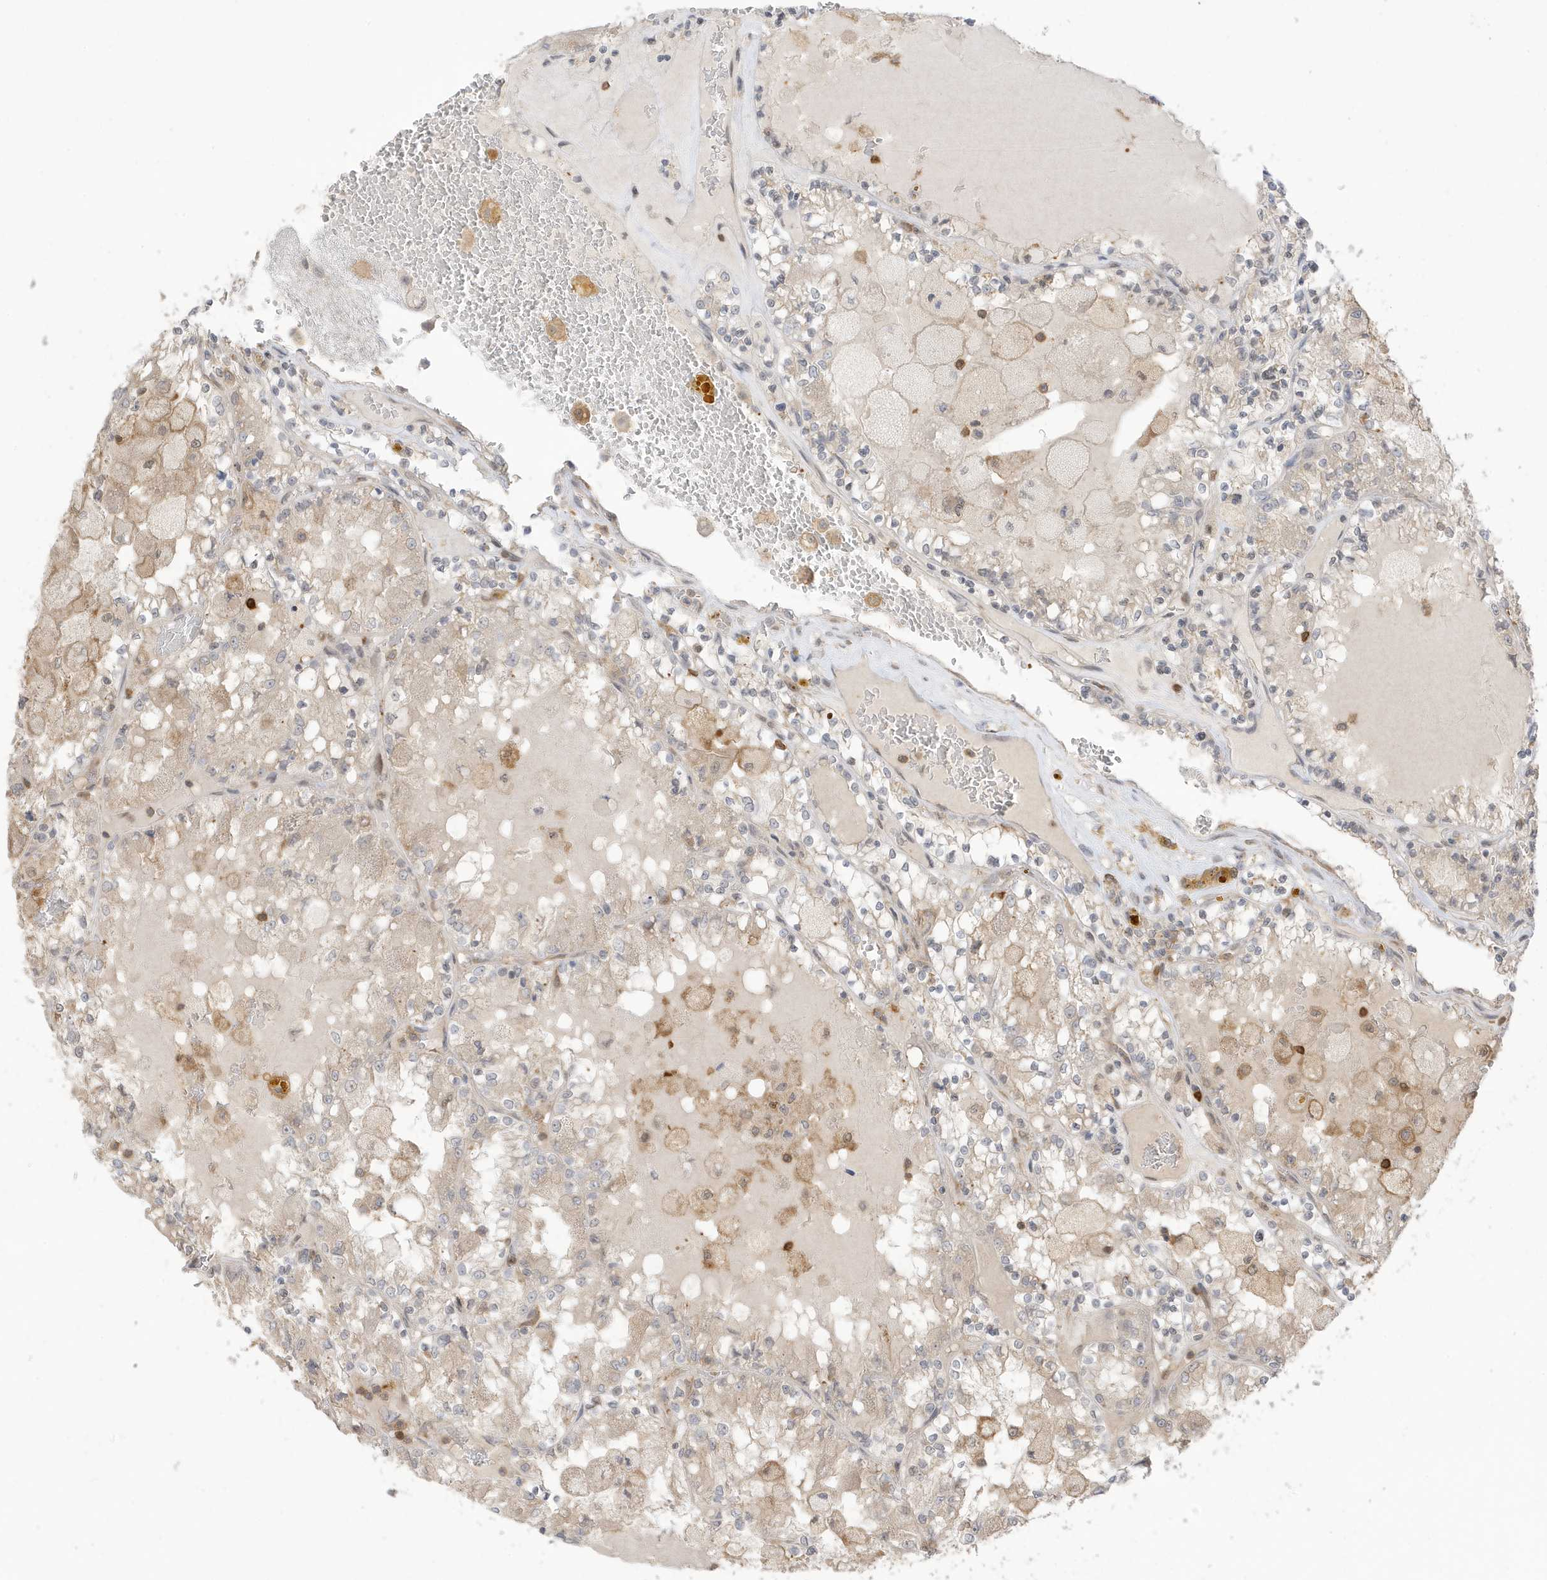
{"staining": {"intensity": "weak", "quantity": "<25%", "location": "cytoplasmic/membranous"}, "tissue": "renal cancer", "cell_type": "Tumor cells", "image_type": "cancer", "snomed": [{"axis": "morphology", "description": "Adenocarcinoma, NOS"}, {"axis": "topography", "description": "Kidney"}], "caption": "Renal cancer (adenocarcinoma) stained for a protein using immunohistochemistry exhibits no expression tumor cells.", "gene": "TAB3", "patient": {"sex": "female", "age": 56}}